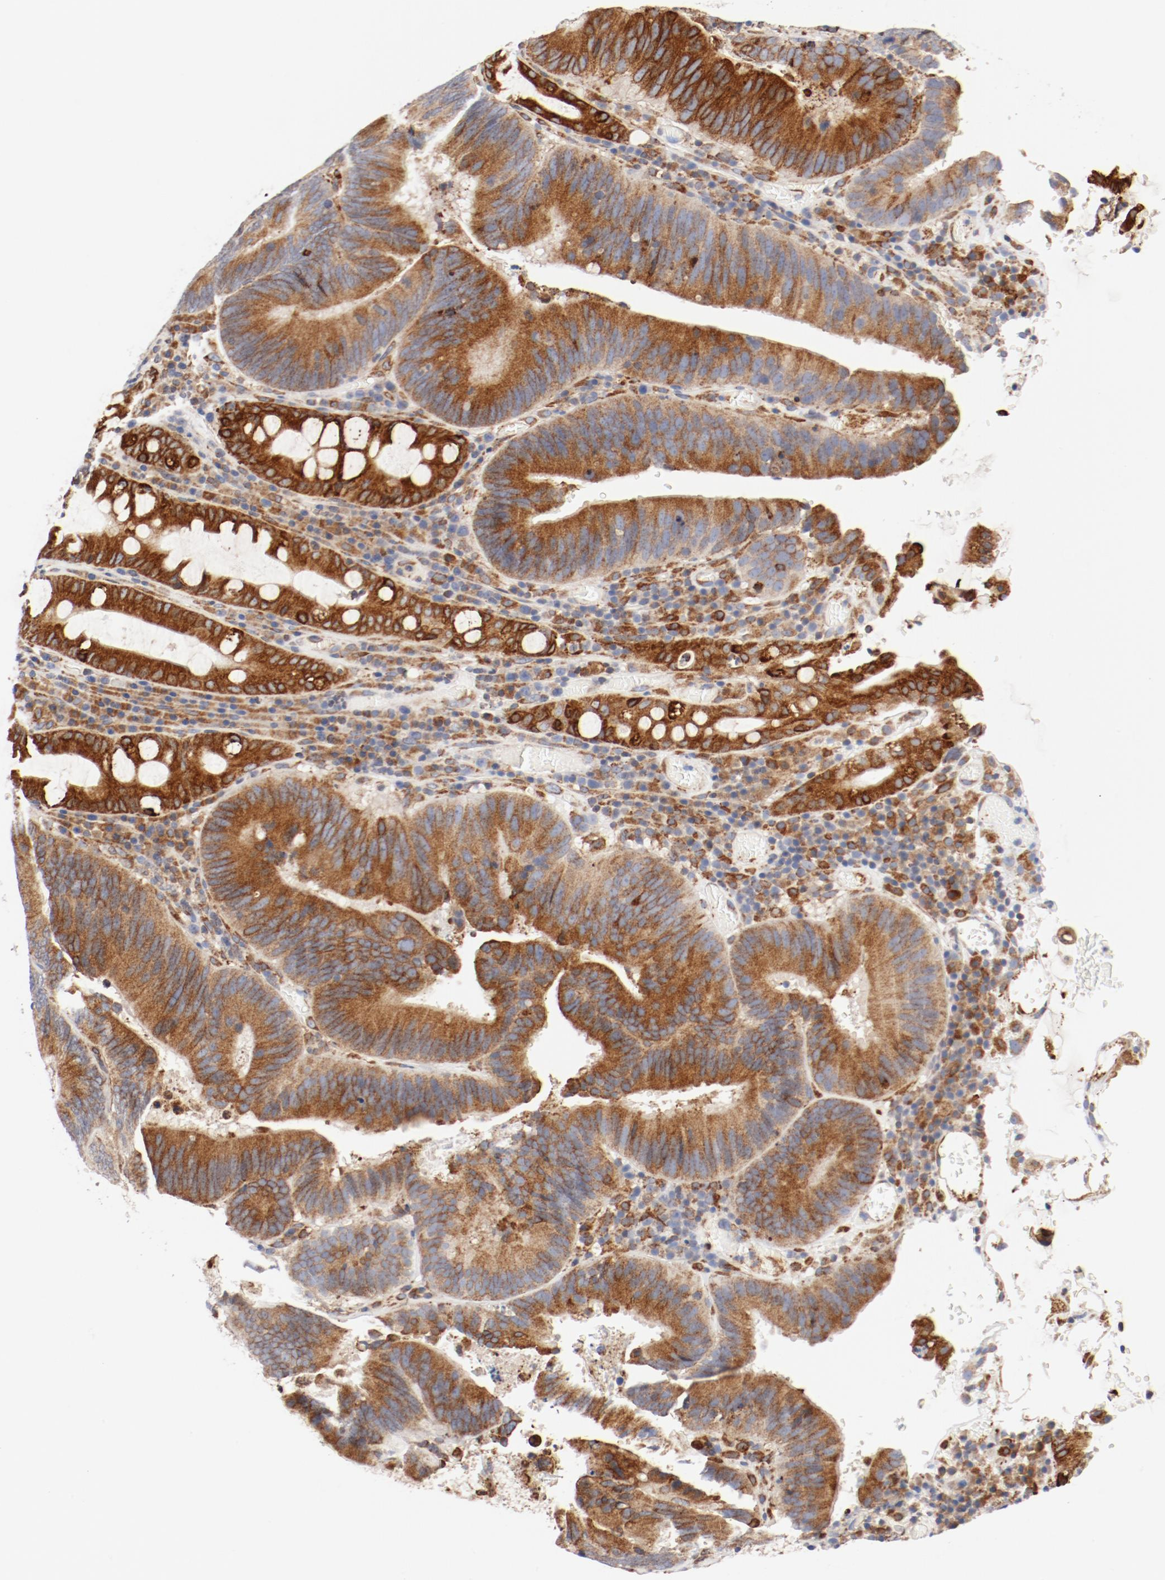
{"staining": {"intensity": "strong", "quantity": ">75%", "location": "cytoplasmic/membranous"}, "tissue": "colorectal cancer", "cell_type": "Tumor cells", "image_type": "cancer", "snomed": [{"axis": "morphology", "description": "Normal tissue, NOS"}, {"axis": "morphology", "description": "Adenocarcinoma, NOS"}, {"axis": "topography", "description": "Colon"}], "caption": "A photomicrograph of human adenocarcinoma (colorectal) stained for a protein exhibits strong cytoplasmic/membranous brown staining in tumor cells.", "gene": "PDPK1", "patient": {"sex": "female", "age": 78}}